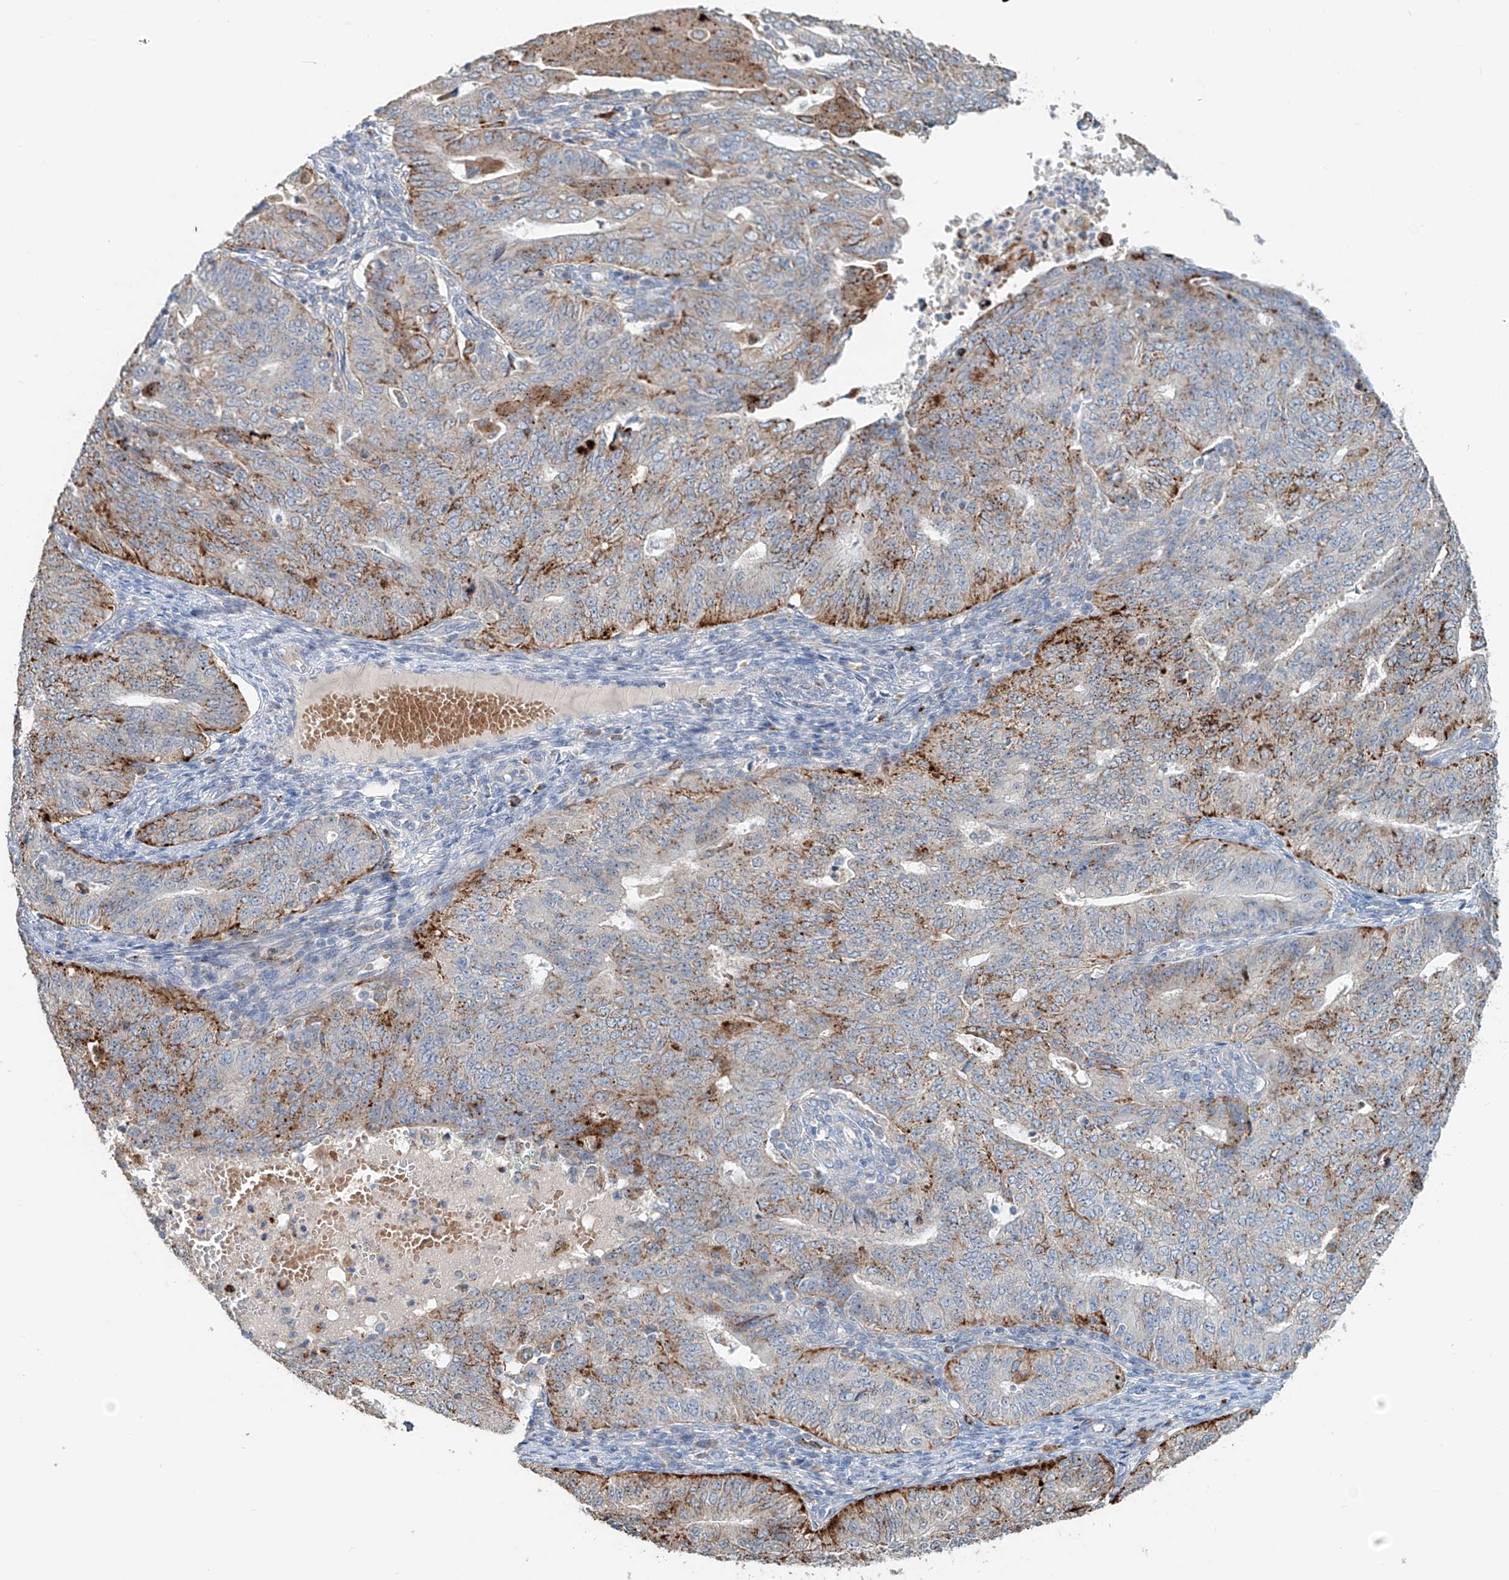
{"staining": {"intensity": "moderate", "quantity": "25%-75%", "location": "cytoplasmic/membranous"}, "tissue": "endometrial cancer", "cell_type": "Tumor cells", "image_type": "cancer", "snomed": [{"axis": "morphology", "description": "Adenocarcinoma, NOS"}, {"axis": "topography", "description": "Endometrium"}], "caption": "Protein expression analysis of human adenocarcinoma (endometrial) reveals moderate cytoplasmic/membranous staining in approximately 25%-75% of tumor cells.", "gene": "TRIM47", "patient": {"sex": "female", "age": 32}}